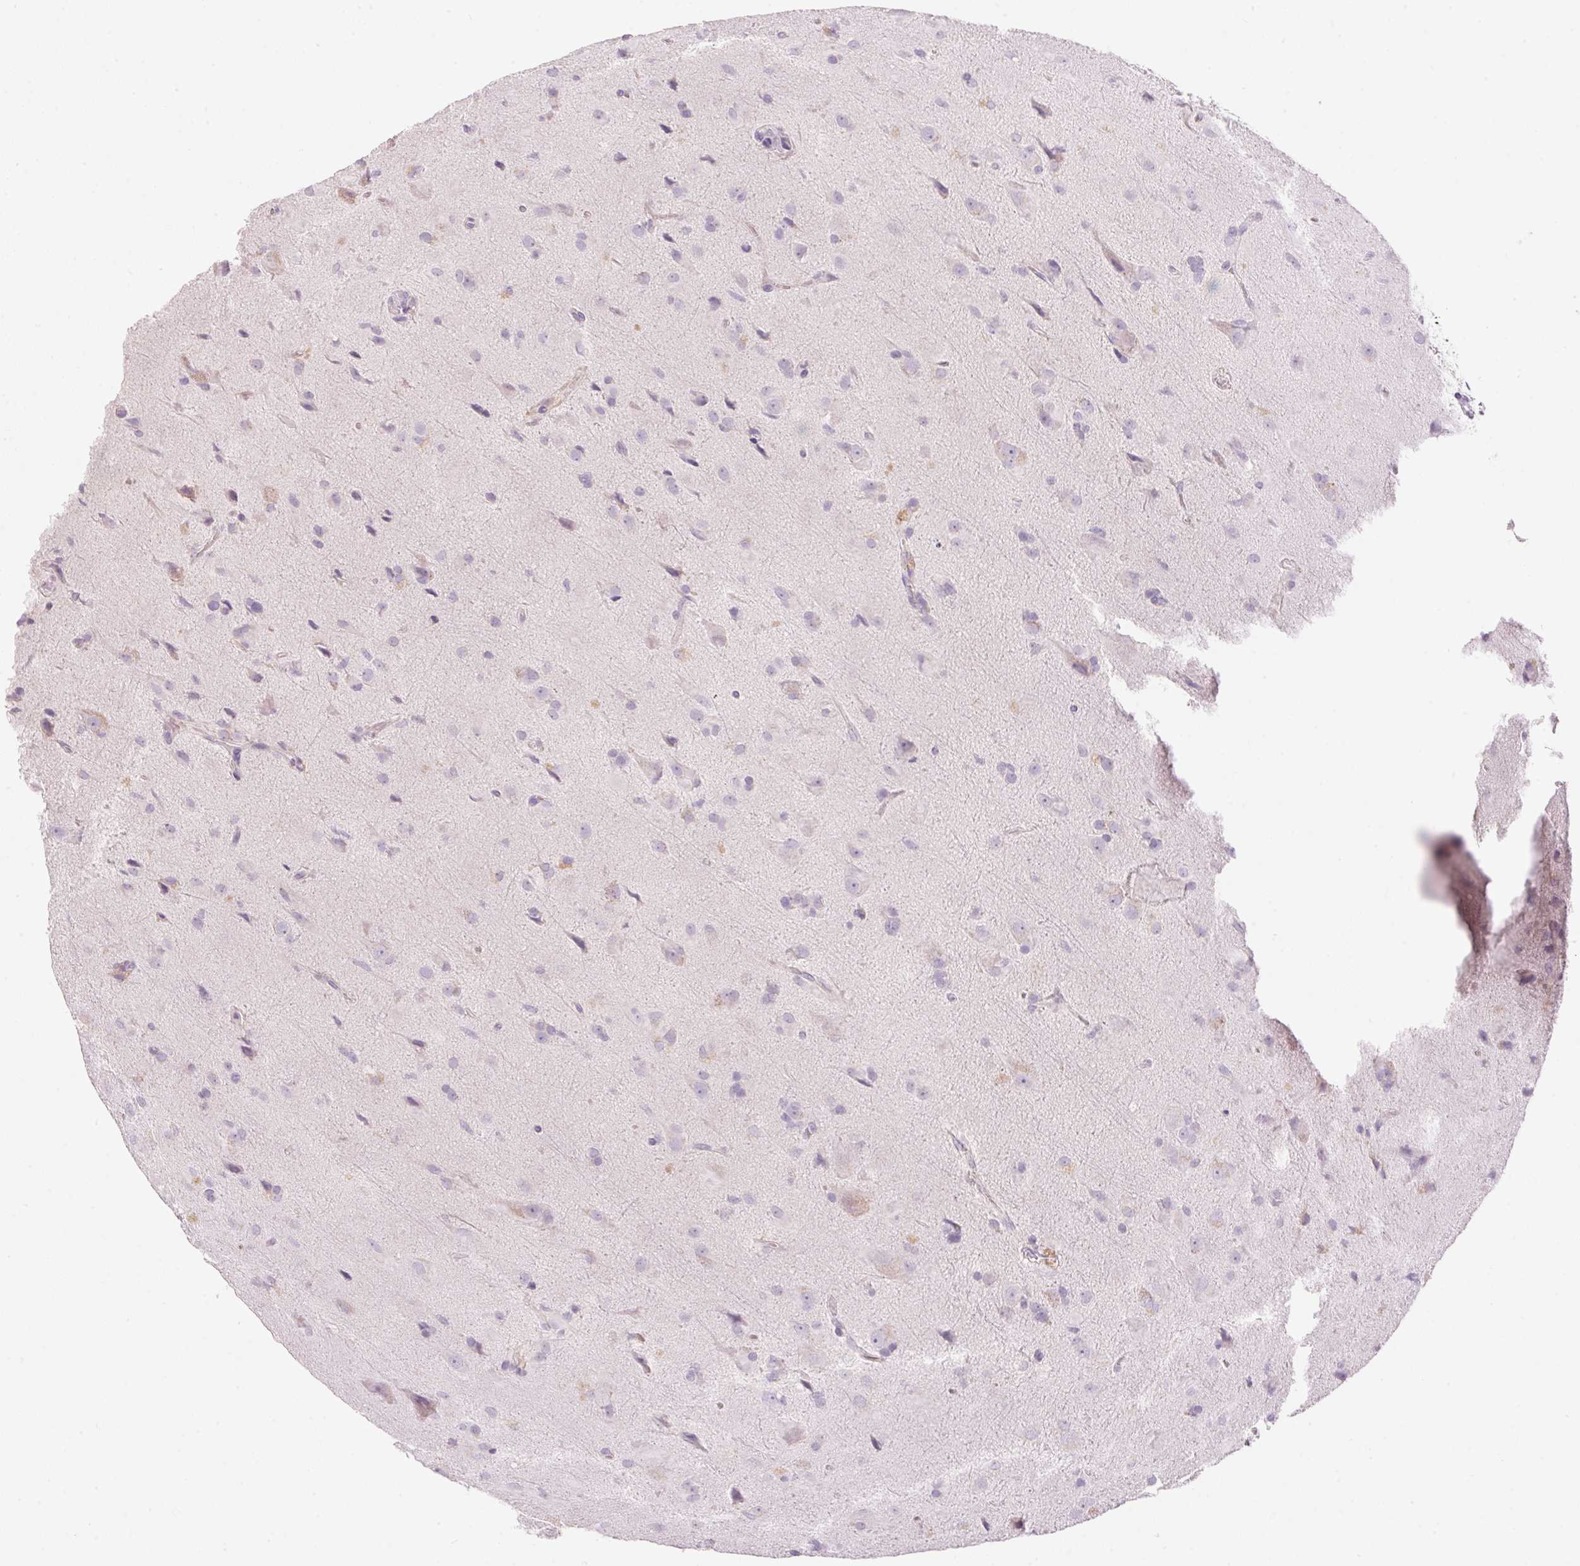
{"staining": {"intensity": "negative", "quantity": "none", "location": "none"}, "tissue": "glioma", "cell_type": "Tumor cells", "image_type": "cancer", "snomed": [{"axis": "morphology", "description": "Glioma, malignant, Low grade"}, {"axis": "topography", "description": "Brain"}], "caption": "There is no significant staining in tumor cells of glioma. (Stains: DAB (3,3'-diaminobenzidine) IHC with hematoxylin counter stain, Microscopy: brightfield microscopy at high magnification).", "gene": "HSD17B2", "patient": {"sex": "male", "age": 58}}